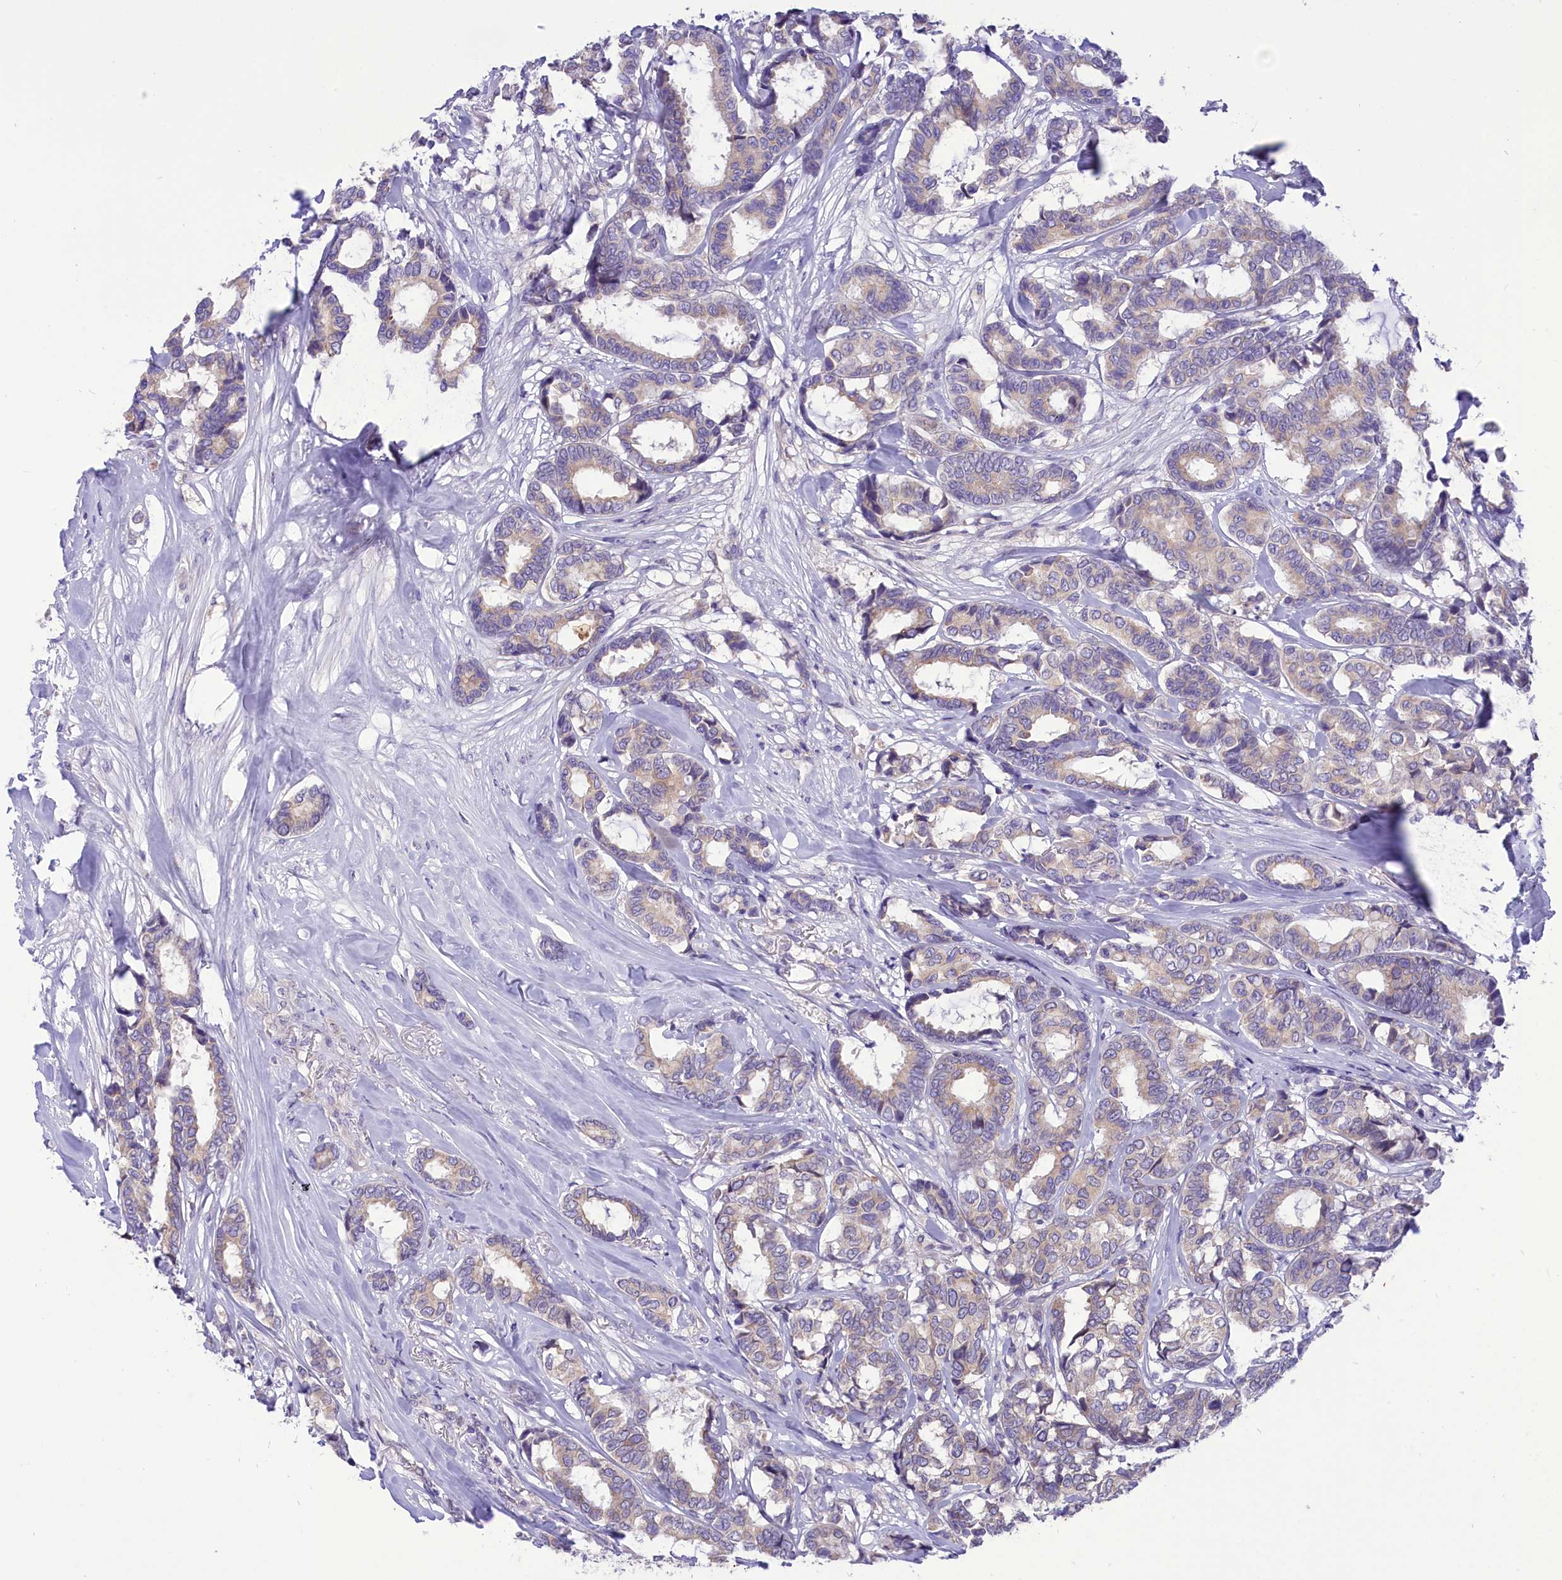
{"staining": {"intensity": "weak", "quantity": "<25%", "location": "cytoplasmic/membranous"}, "tissue": "breast cancer", "cell_type": "Tumor cells", "image_type": "cancer", "snomed": [{"axis": "morphology", "description": "Duct carcinoma"}, {"axis": "topography", "description": "Breast"}], "caption": "Immunohistochemical staining of human invasive ductal carcinoma (breast) exhibits no significant expression in tumor cells.", "gene": "DCAF16", "patient": {"sex": "female", "age": 87}}